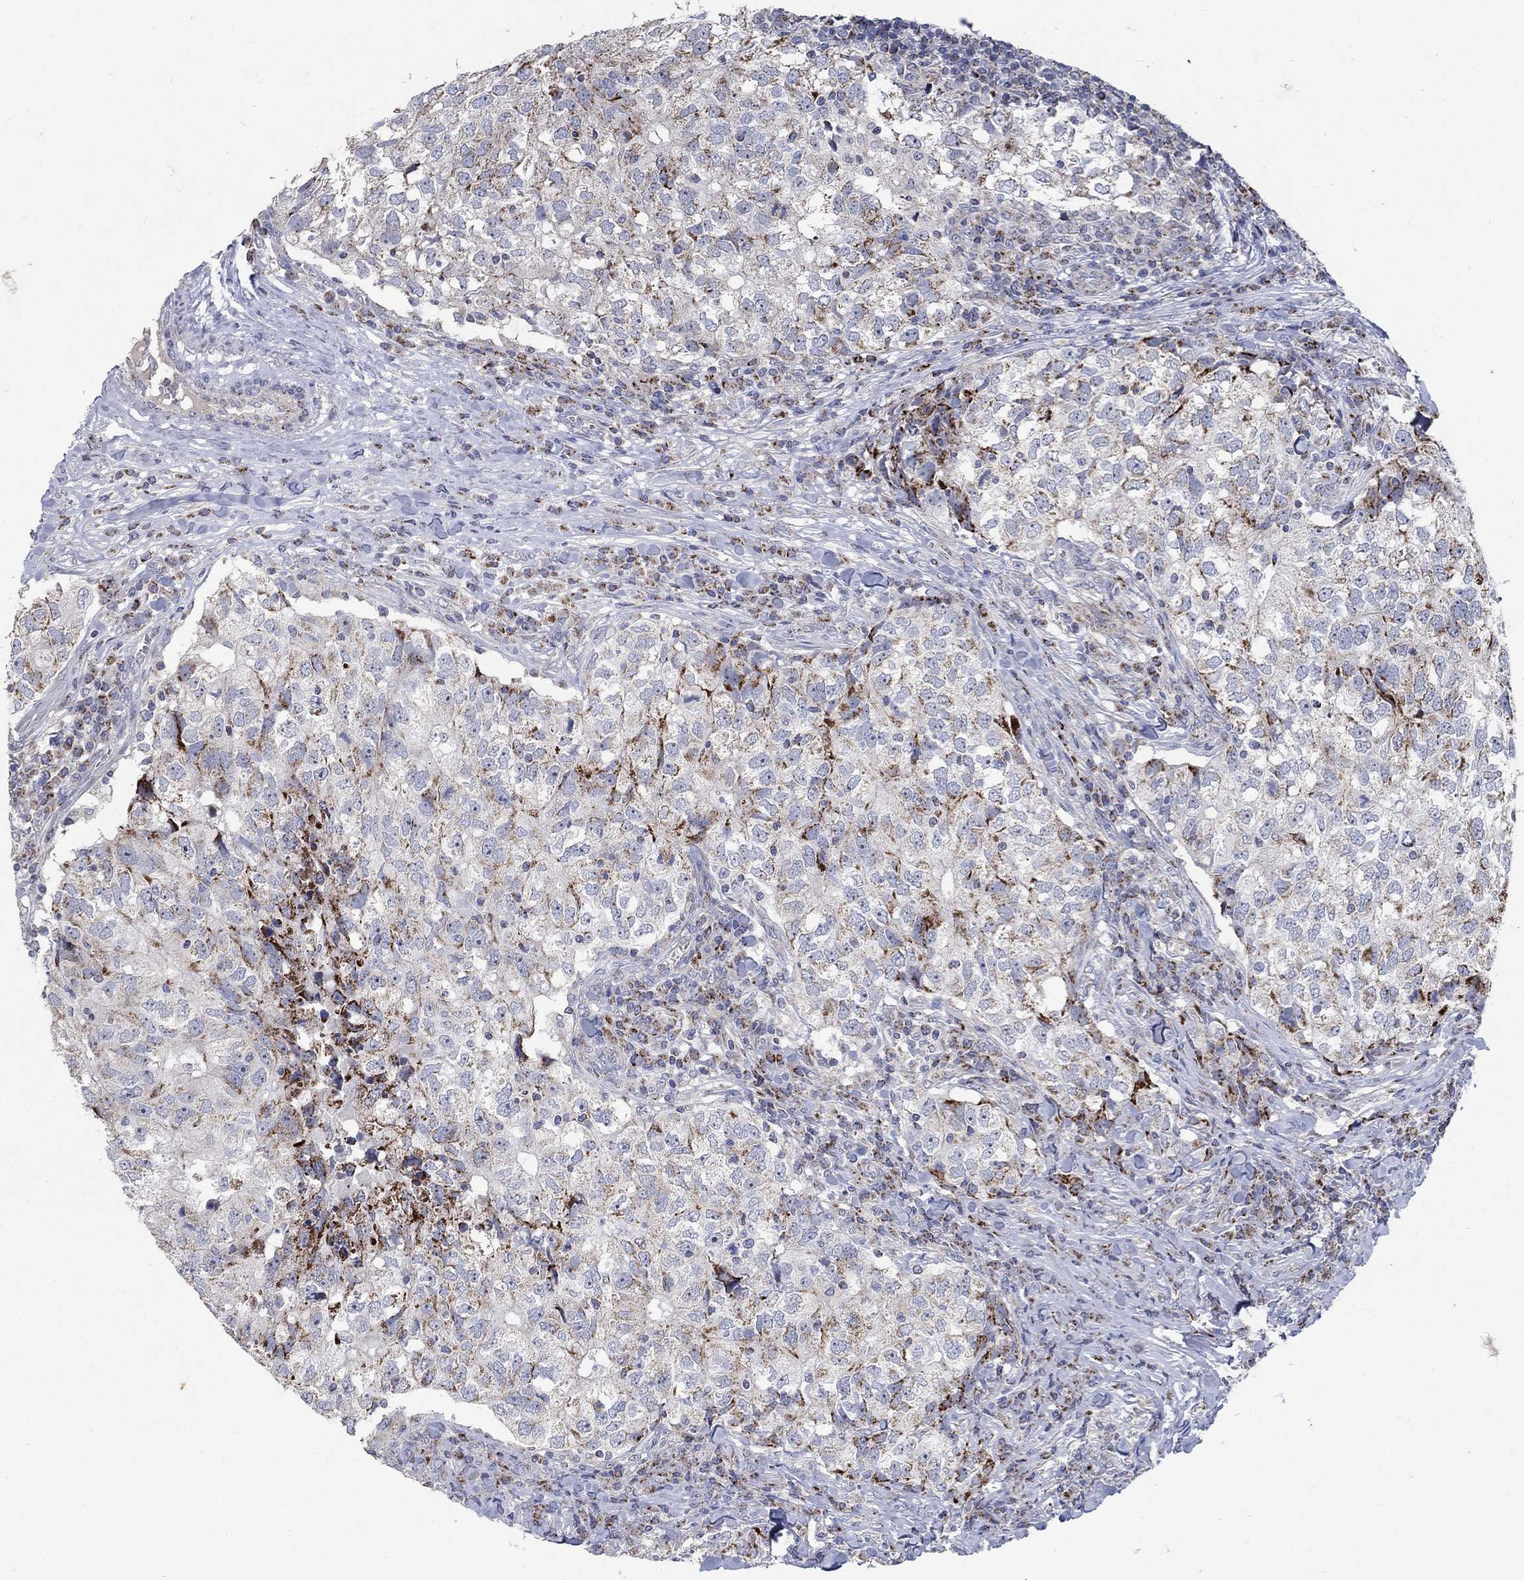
{"staining": {"intensity": "strong", "quantity": "<25%", "location": "cytoplasmic/membranous"}, "tissue": "breast cancer", "cell_type": "Tumor cells", "image_type": "cancer", "snomed": [{"axis": "morphology", "description": "Duct carcinoma"}, {"axis": "topography", "description": "Breast"}], "caption": "Immunohistochemistry of breast cancer (intraductal carcinoma) demonstrates medium levels of strong cytoplasmic/membranous positivity in about <25% of tumor cells.", "gene": "HMX2", "patient": {"sex": "female", "age": 30}}